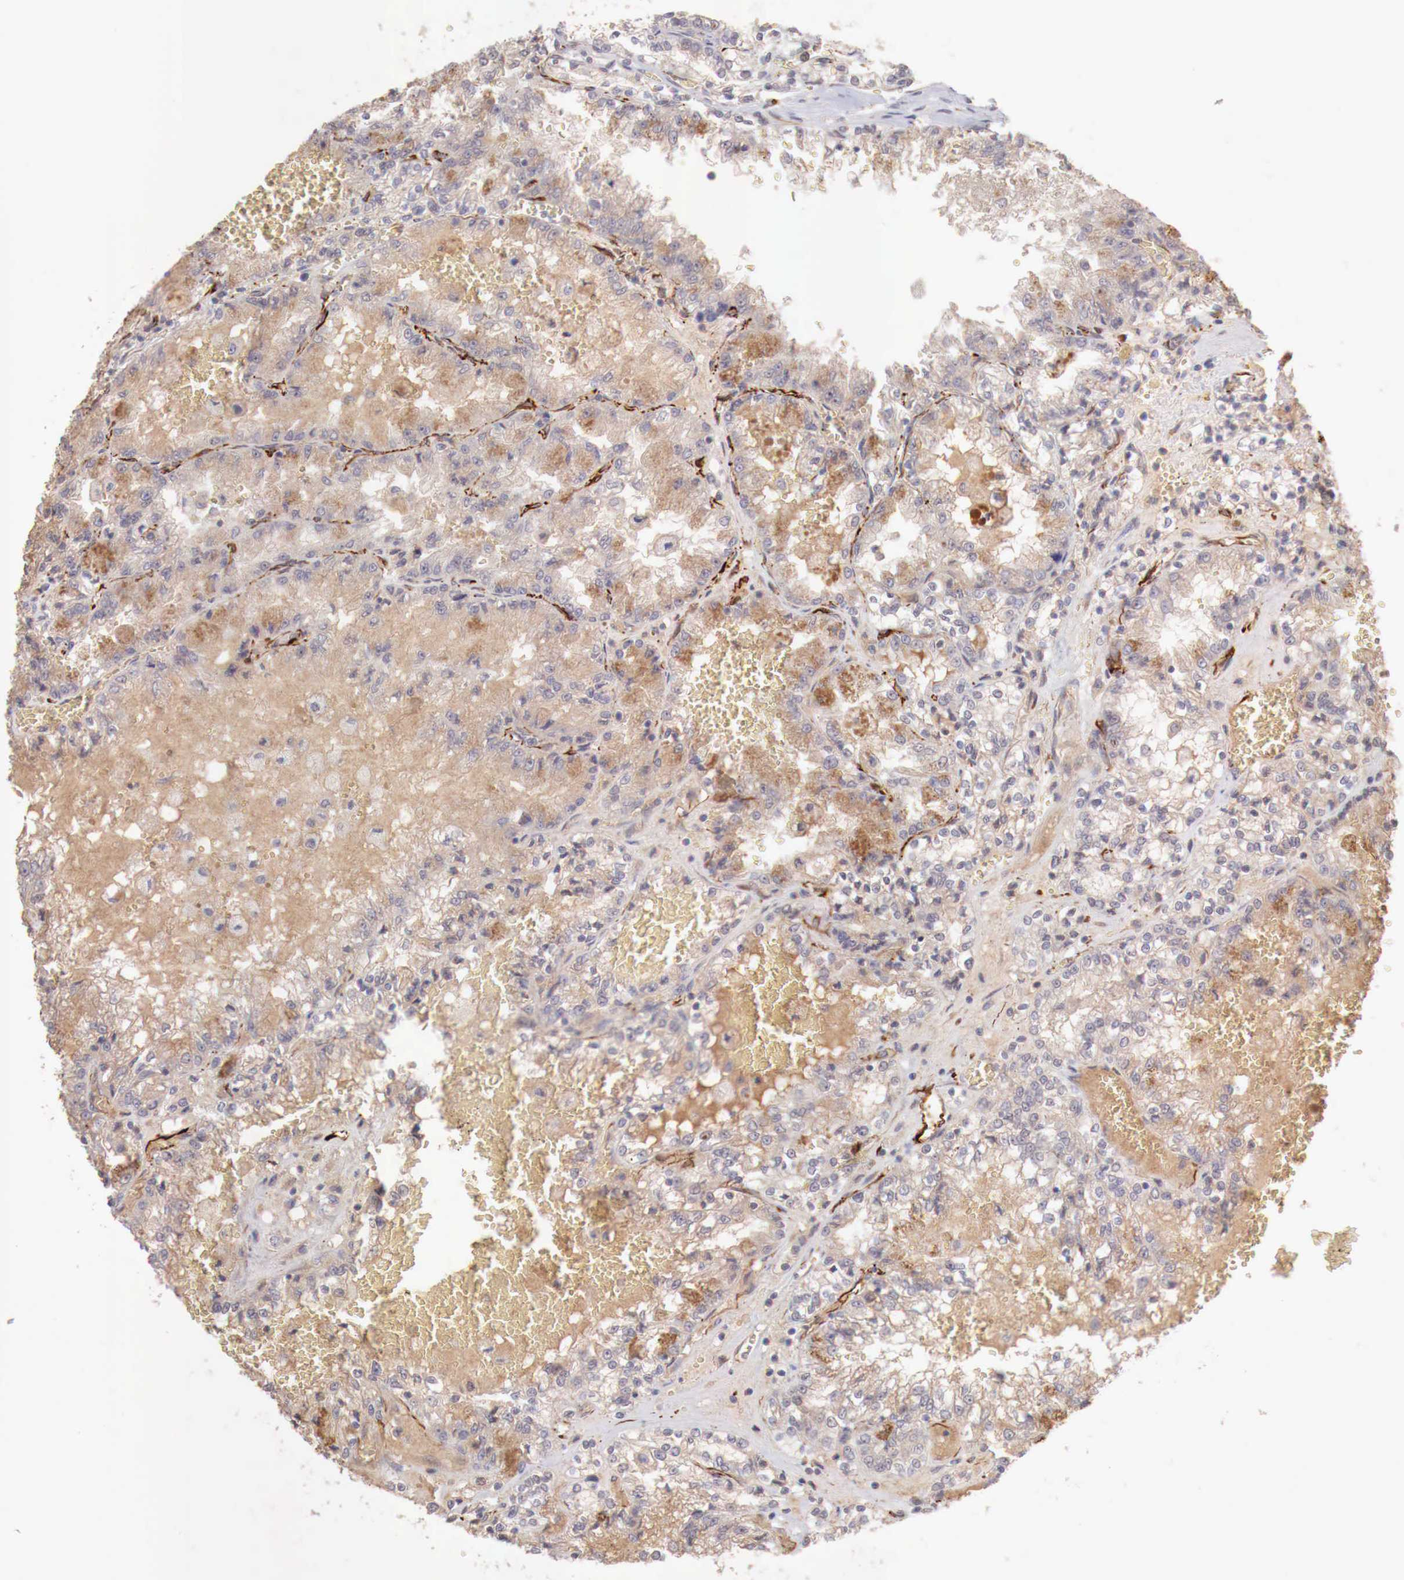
{"staining": {"intensity": "weak", "quantity": "25%-75%", "location": "cytoplasmic/membranous"}, "tissue": "renal cancer", "cell_type": "Tumor cells", "image_type": "cancer", "snomed": [{"axis": "morphology", "description": "Adenocarcinoma, NOS"}, {"axis": "topography", "description": "Kidney"}], "caption": "Immunohistochemistry (DAB) staining of human renal adenocarcinoma reveals weak cytoplasmic/membranous protein staining in about 25%-75% of tumor cells. The staining was performed using DAB to visualize the protein expression in brown, while the nuclei were stained in blue with hematoxylin (Magnification: 20x).", "gene": "WT1", "patient": {"sex": "female", "age": 56}}